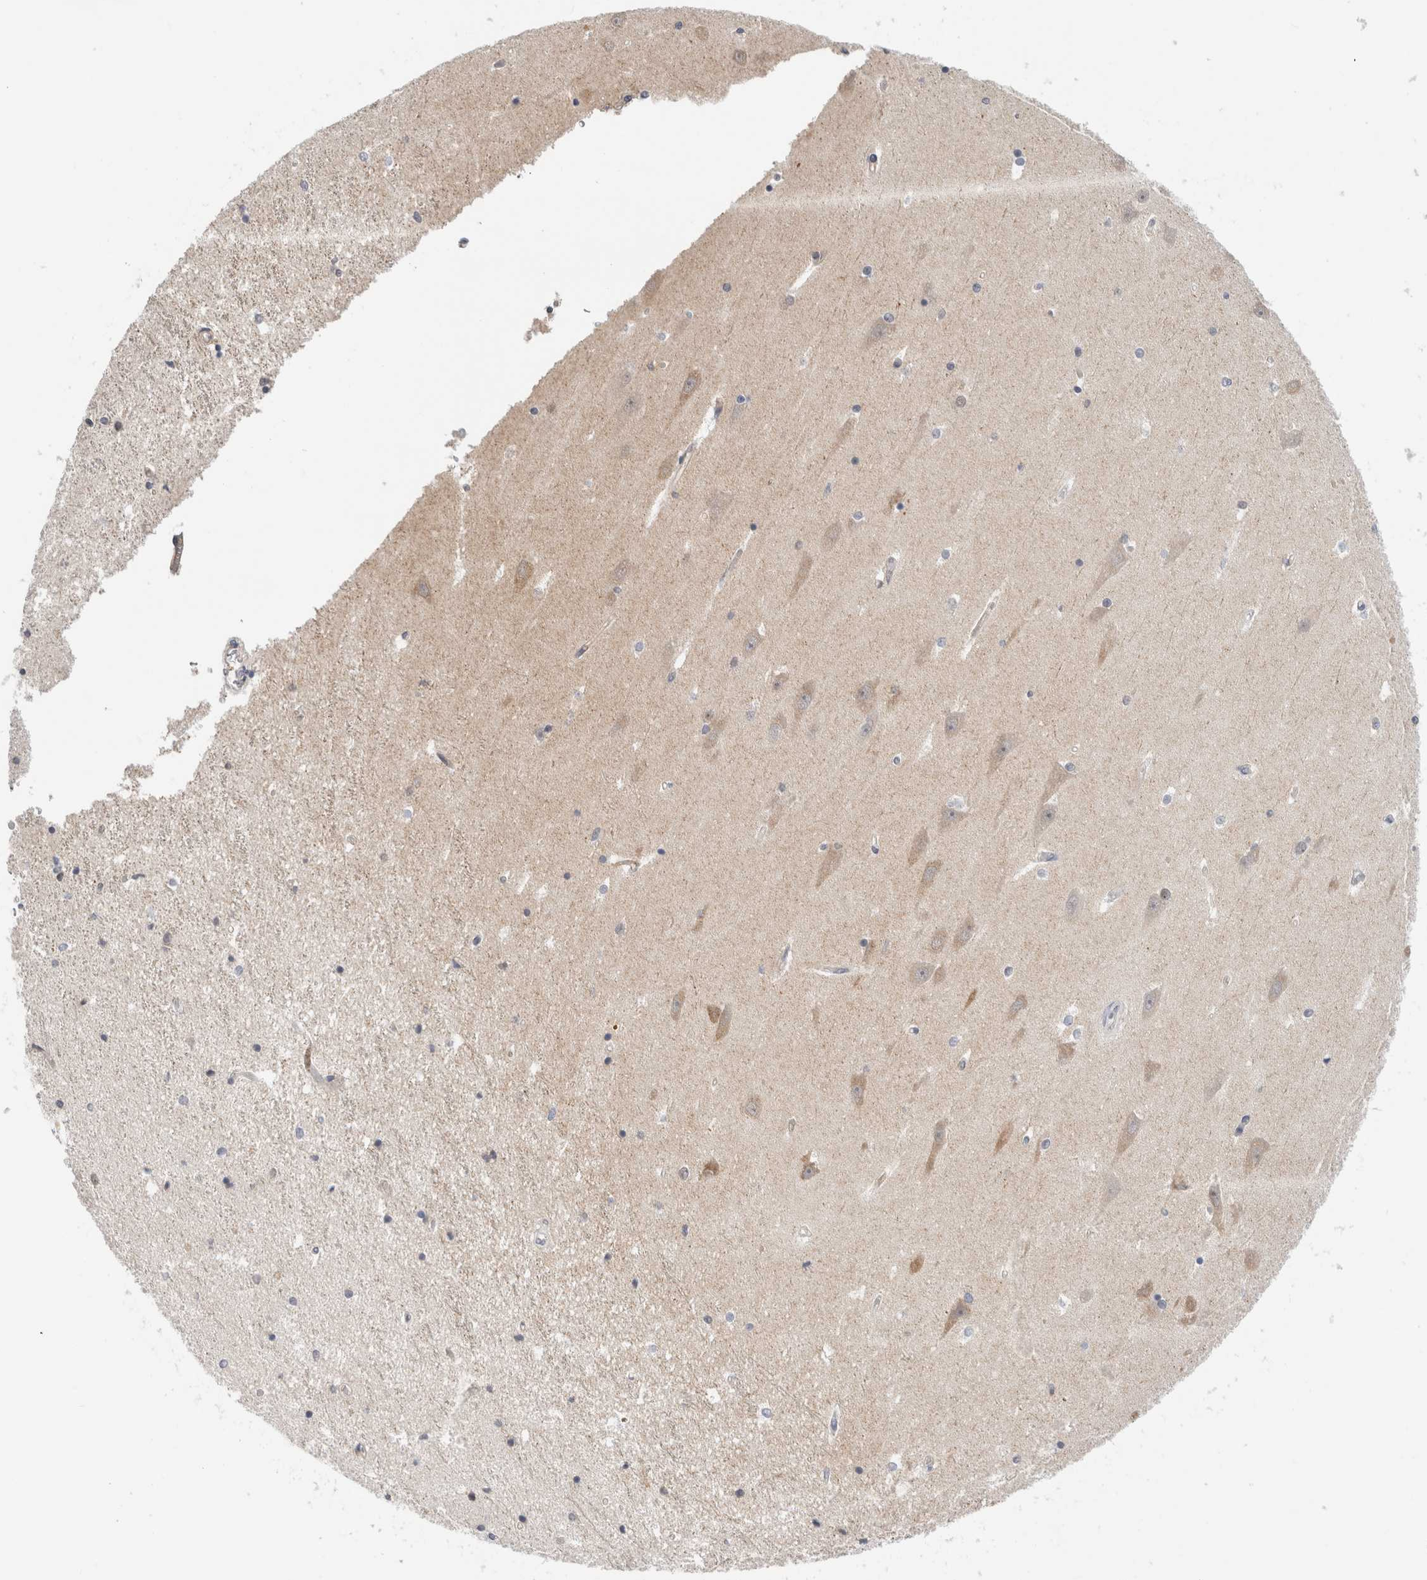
{"staining": {"intensity": "negative", "quantity": "none", "location": "none"}, "tissue": "hippocampus", "cell_type": "Glial cells", "image_type": "normal", "snomed": [{"axis": "morphology", "description": "Normal tissue, NOS"}, {"axis": "topography", "description": "Hippocampus"}], "caption": "DAB (3,3'-diaminobenzidine) immunohistochemical staining of unremarkable hippocampus shows no significant expression in glial cells.", "gene": "HCN3", "patient": {"sex": "male", "age": 45}}